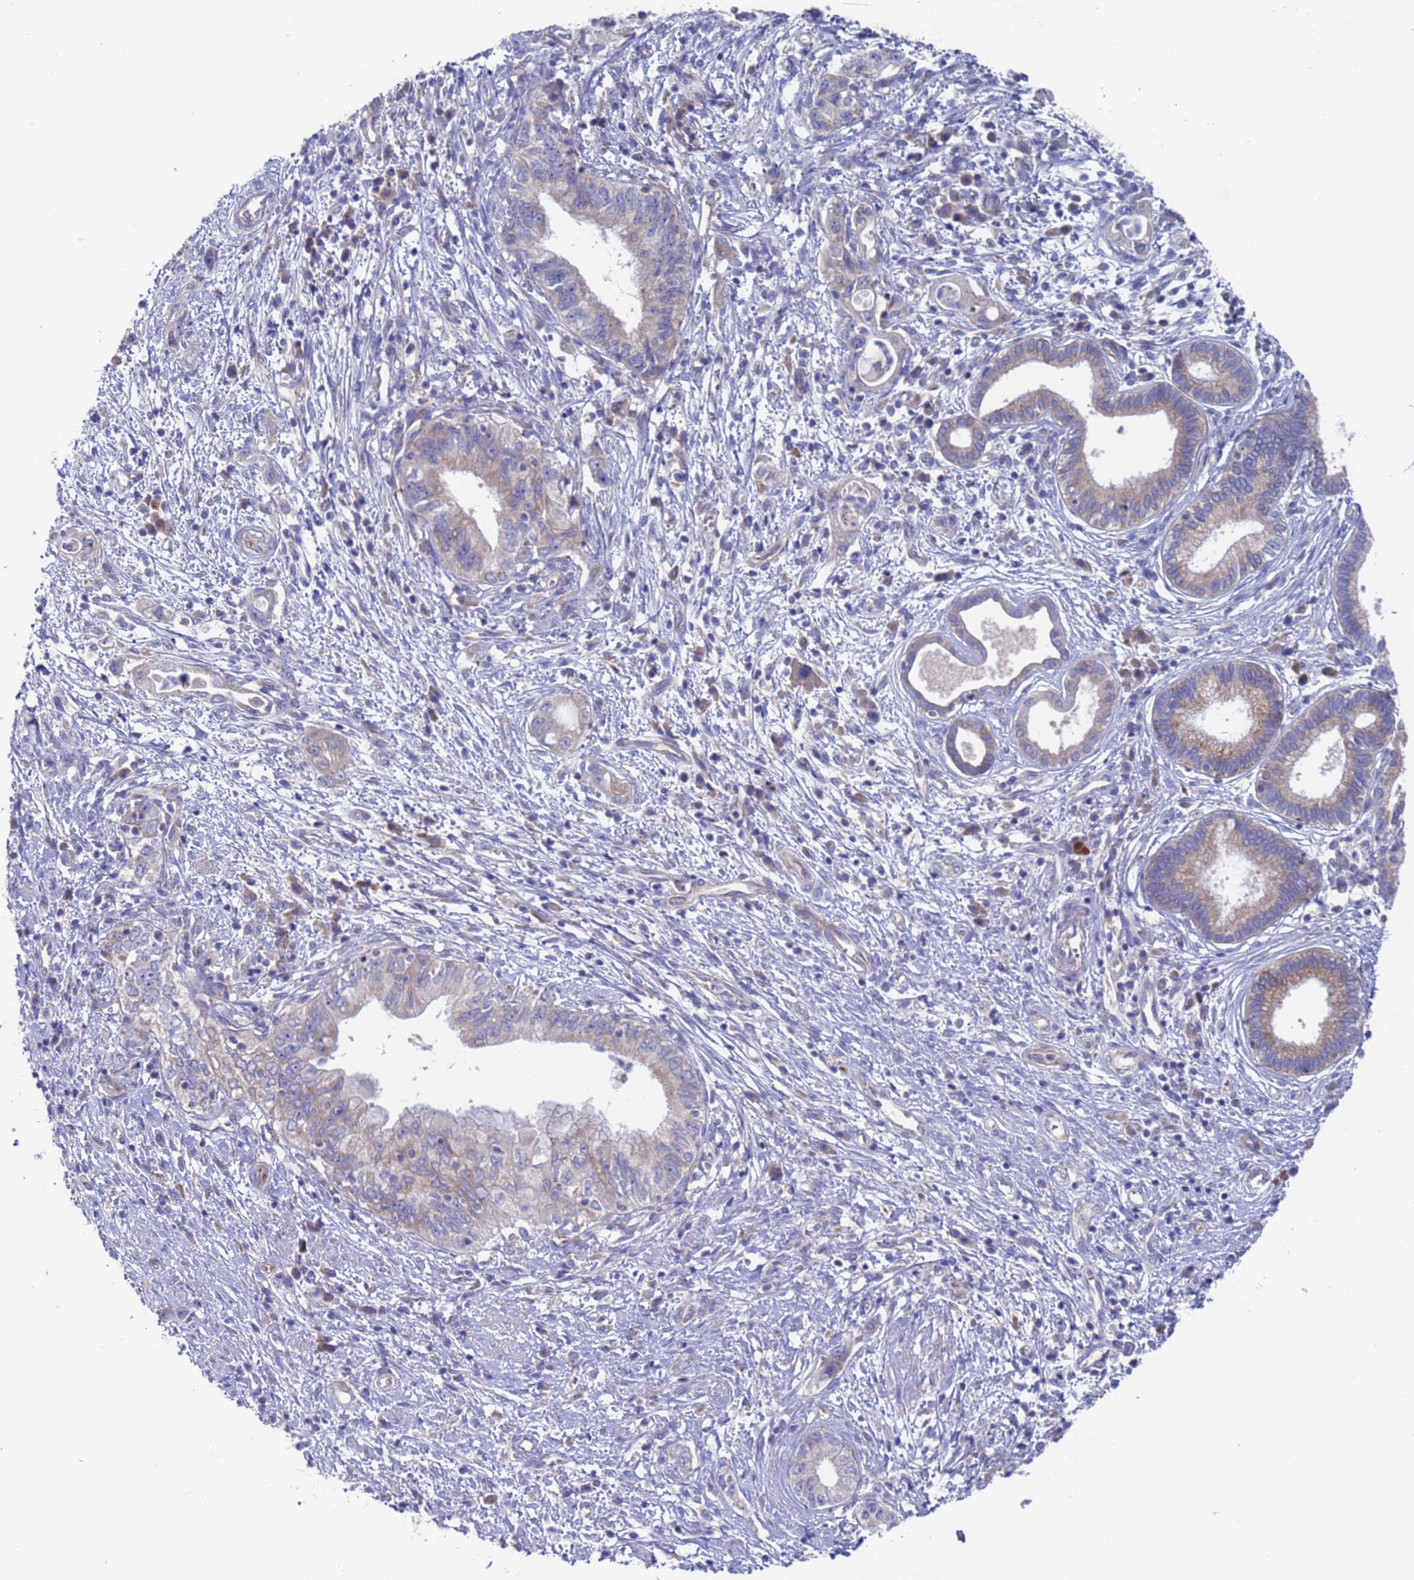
{"staining": {"intensity": "weak", "quantity": "25%-75%", "location": "cytoplasmic/membranous"}, "tissue": "pancreatic cancer", "cell_type": "Tumor cells", "image_type": "cancer", "snomed": [{"axis": "morphology", "description": "Adenocarcinoma, NOS"}, {"axis": "topography", "description": "Pancreas"}], "caption": "This micrograph reveals immunohistochemistry (IHC) staining of human adenocarcinoma (pancreatic), with low weak cytoplasmic/membranous positivity in approximately 25%-75% of tumor cells.", "gene": "PET117", "patient": {"sex": "female", "age": 73}}